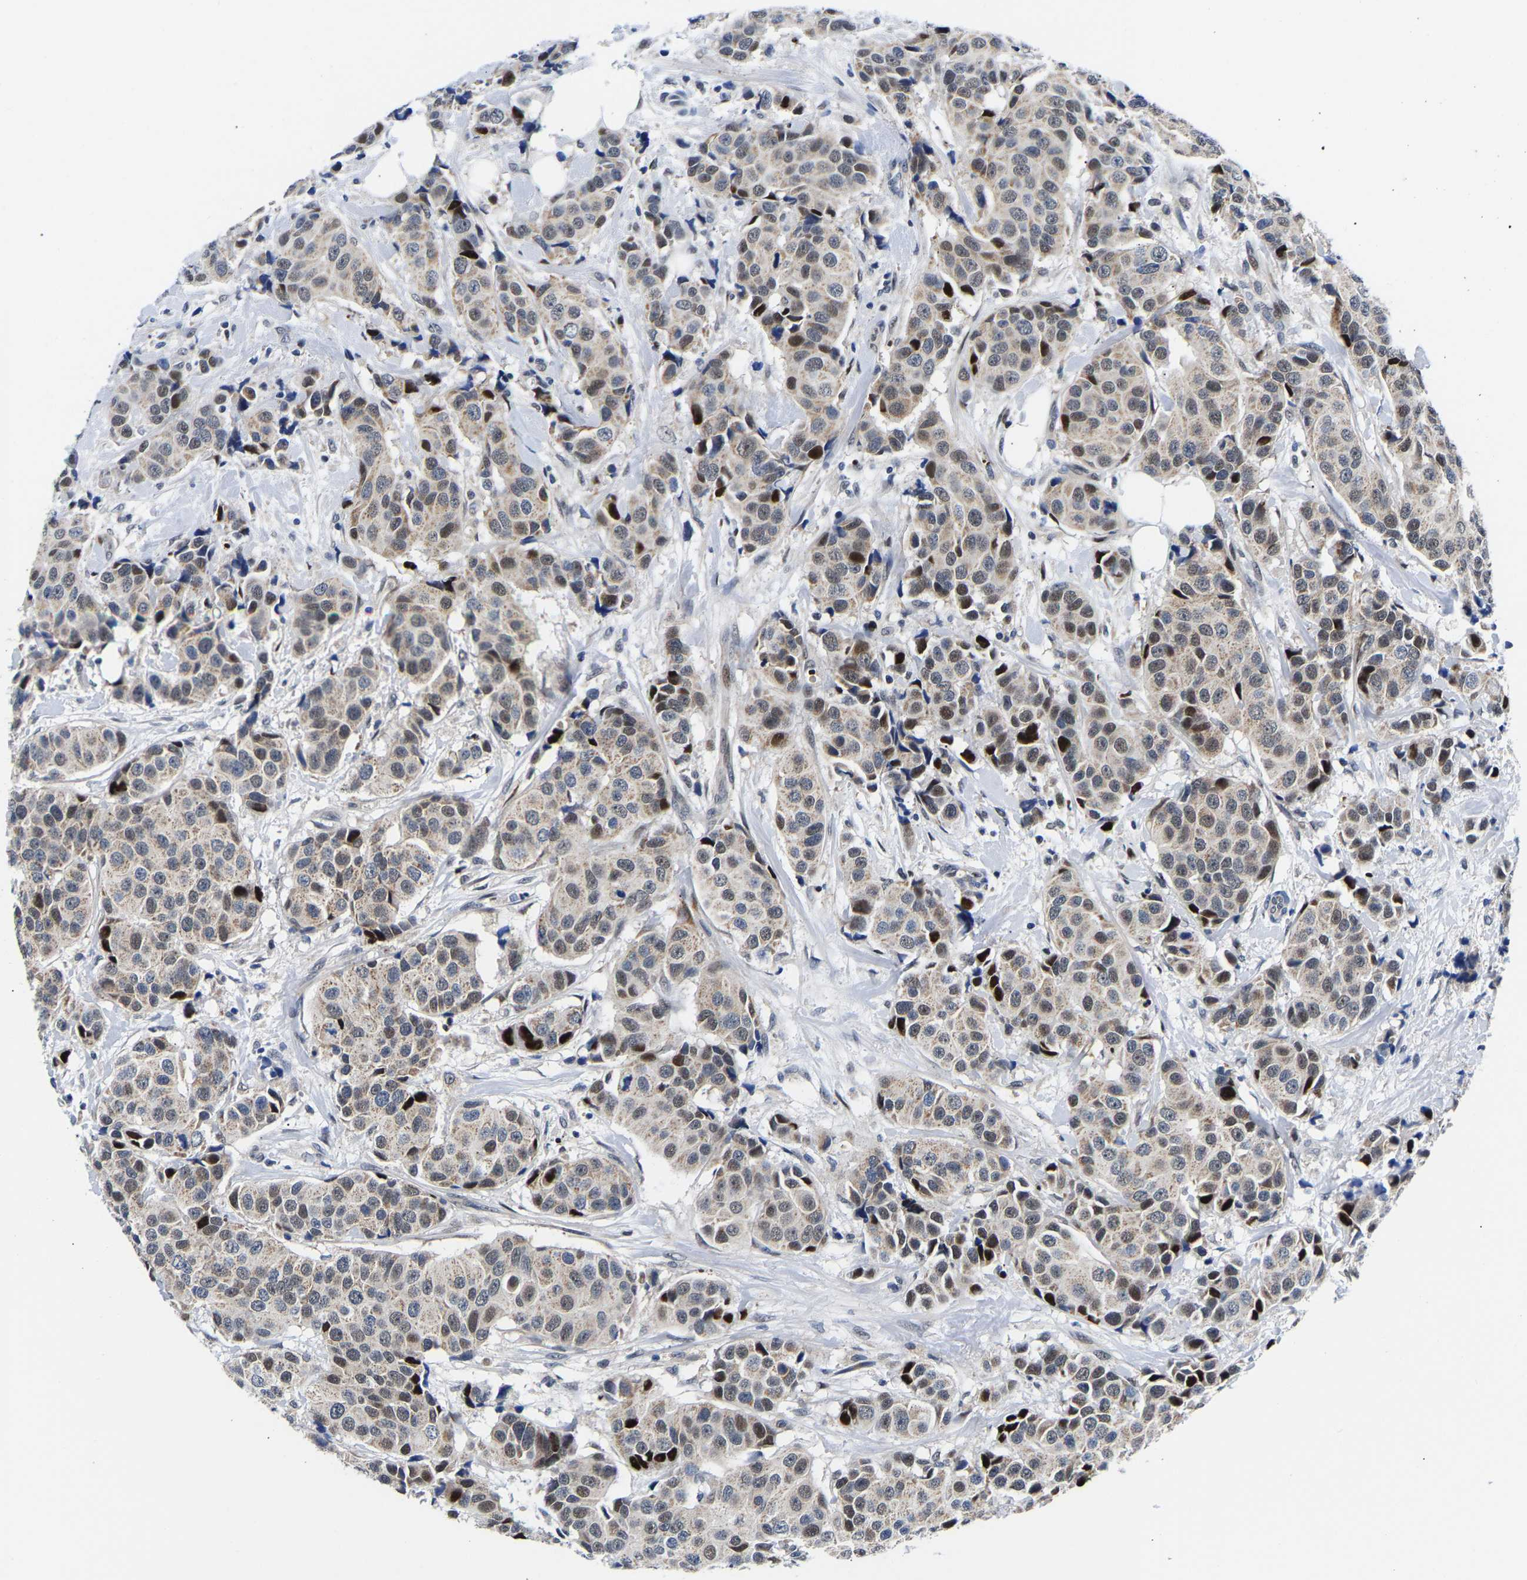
{"staining": {"intensity": "strong", "quantity": "<25%", "location": "nuclear"}, "tissue": "breast cancer", "cell_type": "Tumor cells", "image_type": "cancer", "snomed": [{"axis": "morphology", "description": "Normal tissue, NOS"}, {"axis": "morphology", "description": "Duct carcinoma"}, {"axis": "topography", "description": "Breast"}], "caption": "A micrograph of human breast intraductal carcinoma stained for a protein shows strong nuclear brown staining in tumor cells.", "gene": "PTRHD1", "patient": {"sex": "female", "age": 39}}